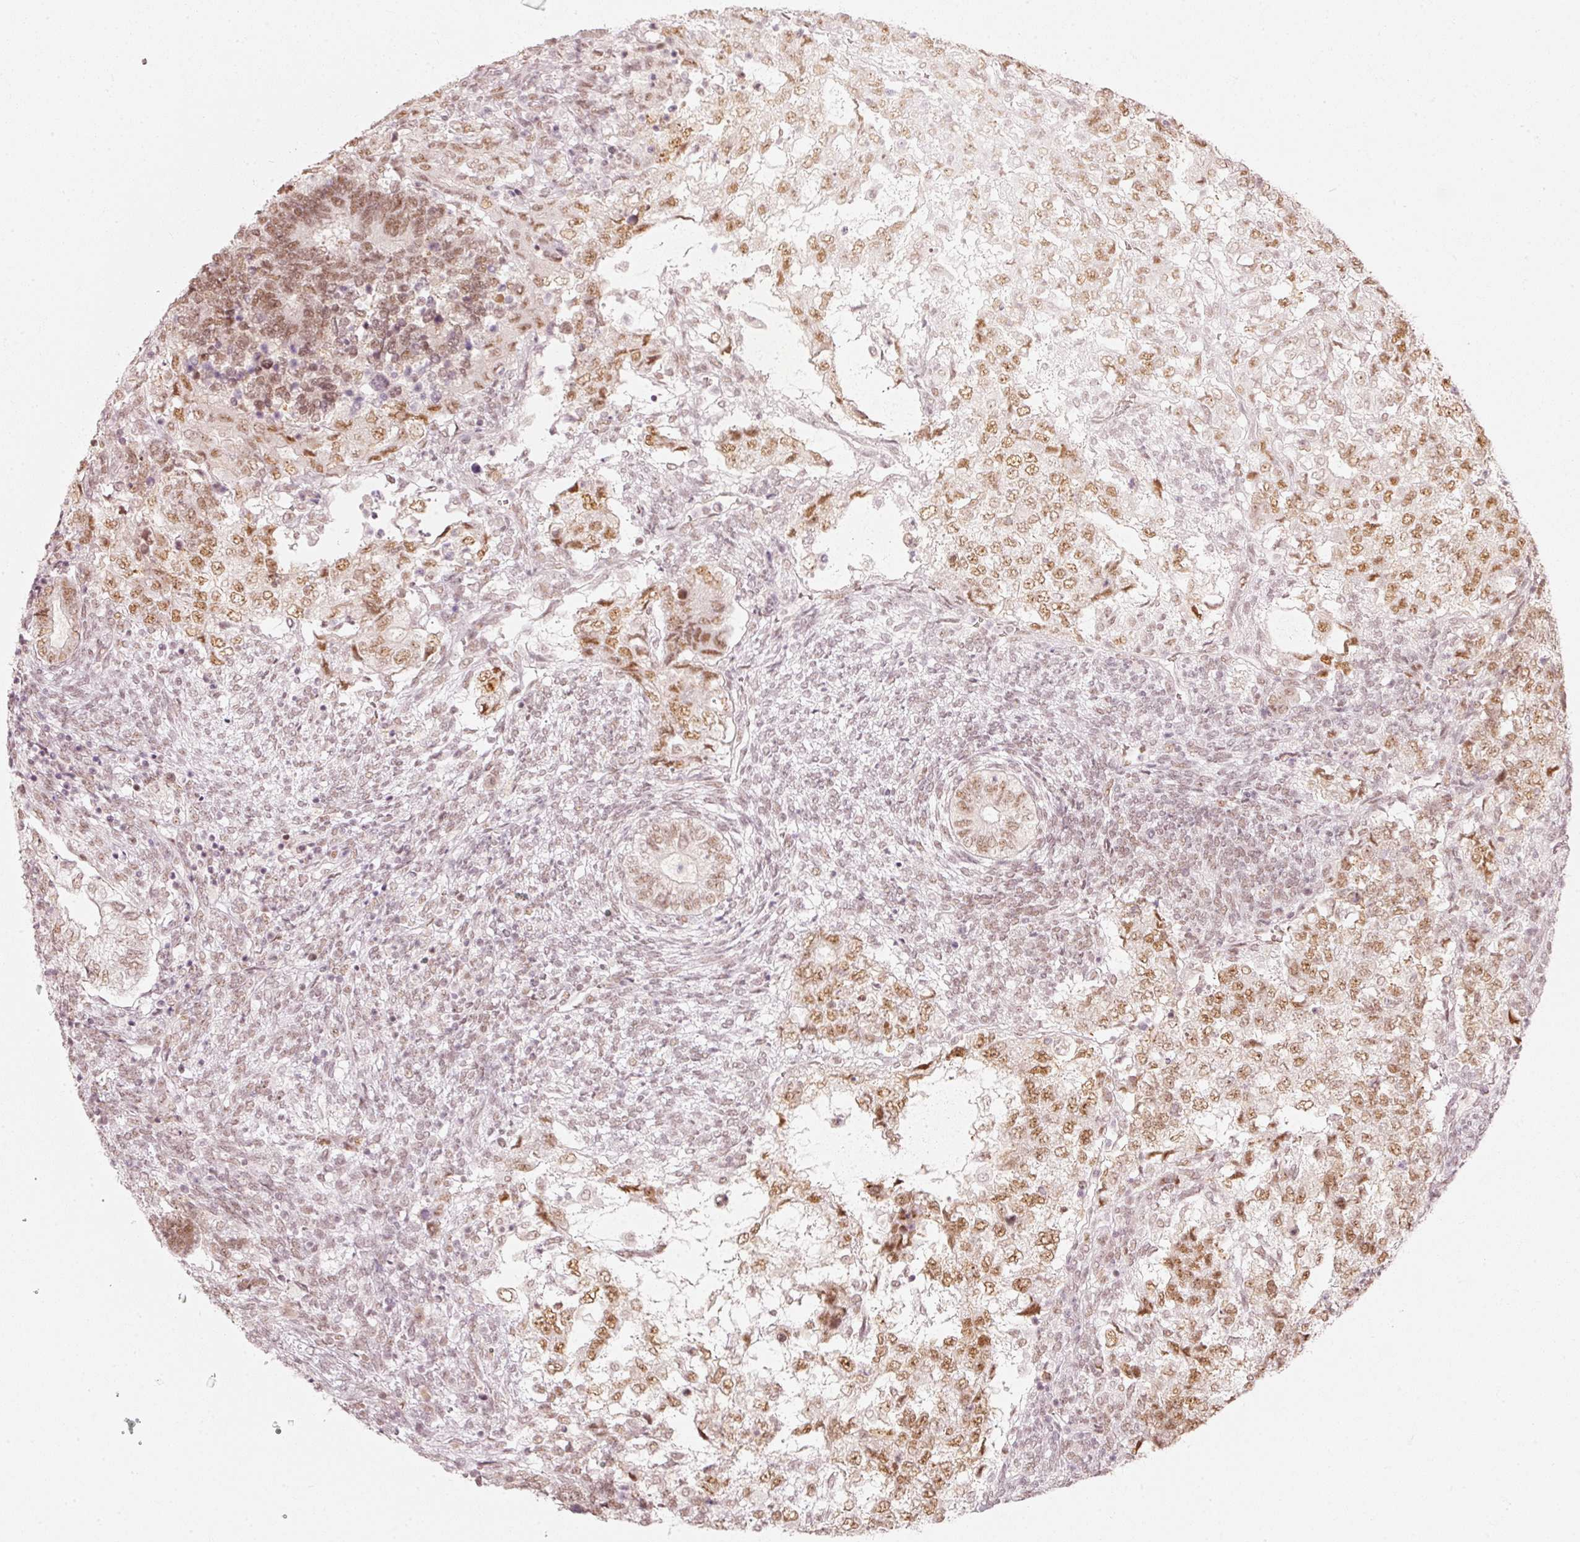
{"staining": {"intensity": "moderate", "quantity": ">75%", "location": "nuclear"}, "tissue": "testis cancer", "cell_type": "Tumor cells", "image_type": "cancer", "snomed": [{"axis": "morphology", "description": "Carcinoma, Embryonal, NOS"}, {"axis": "topography", "description": "Testis"}], "caption": "Human embryonal carcinoma (testis) stained with a protein marker shows moderate staining in tumor cells.", "gene": "PPP1R10", "patient": {"sex": "male", "age": 23}}